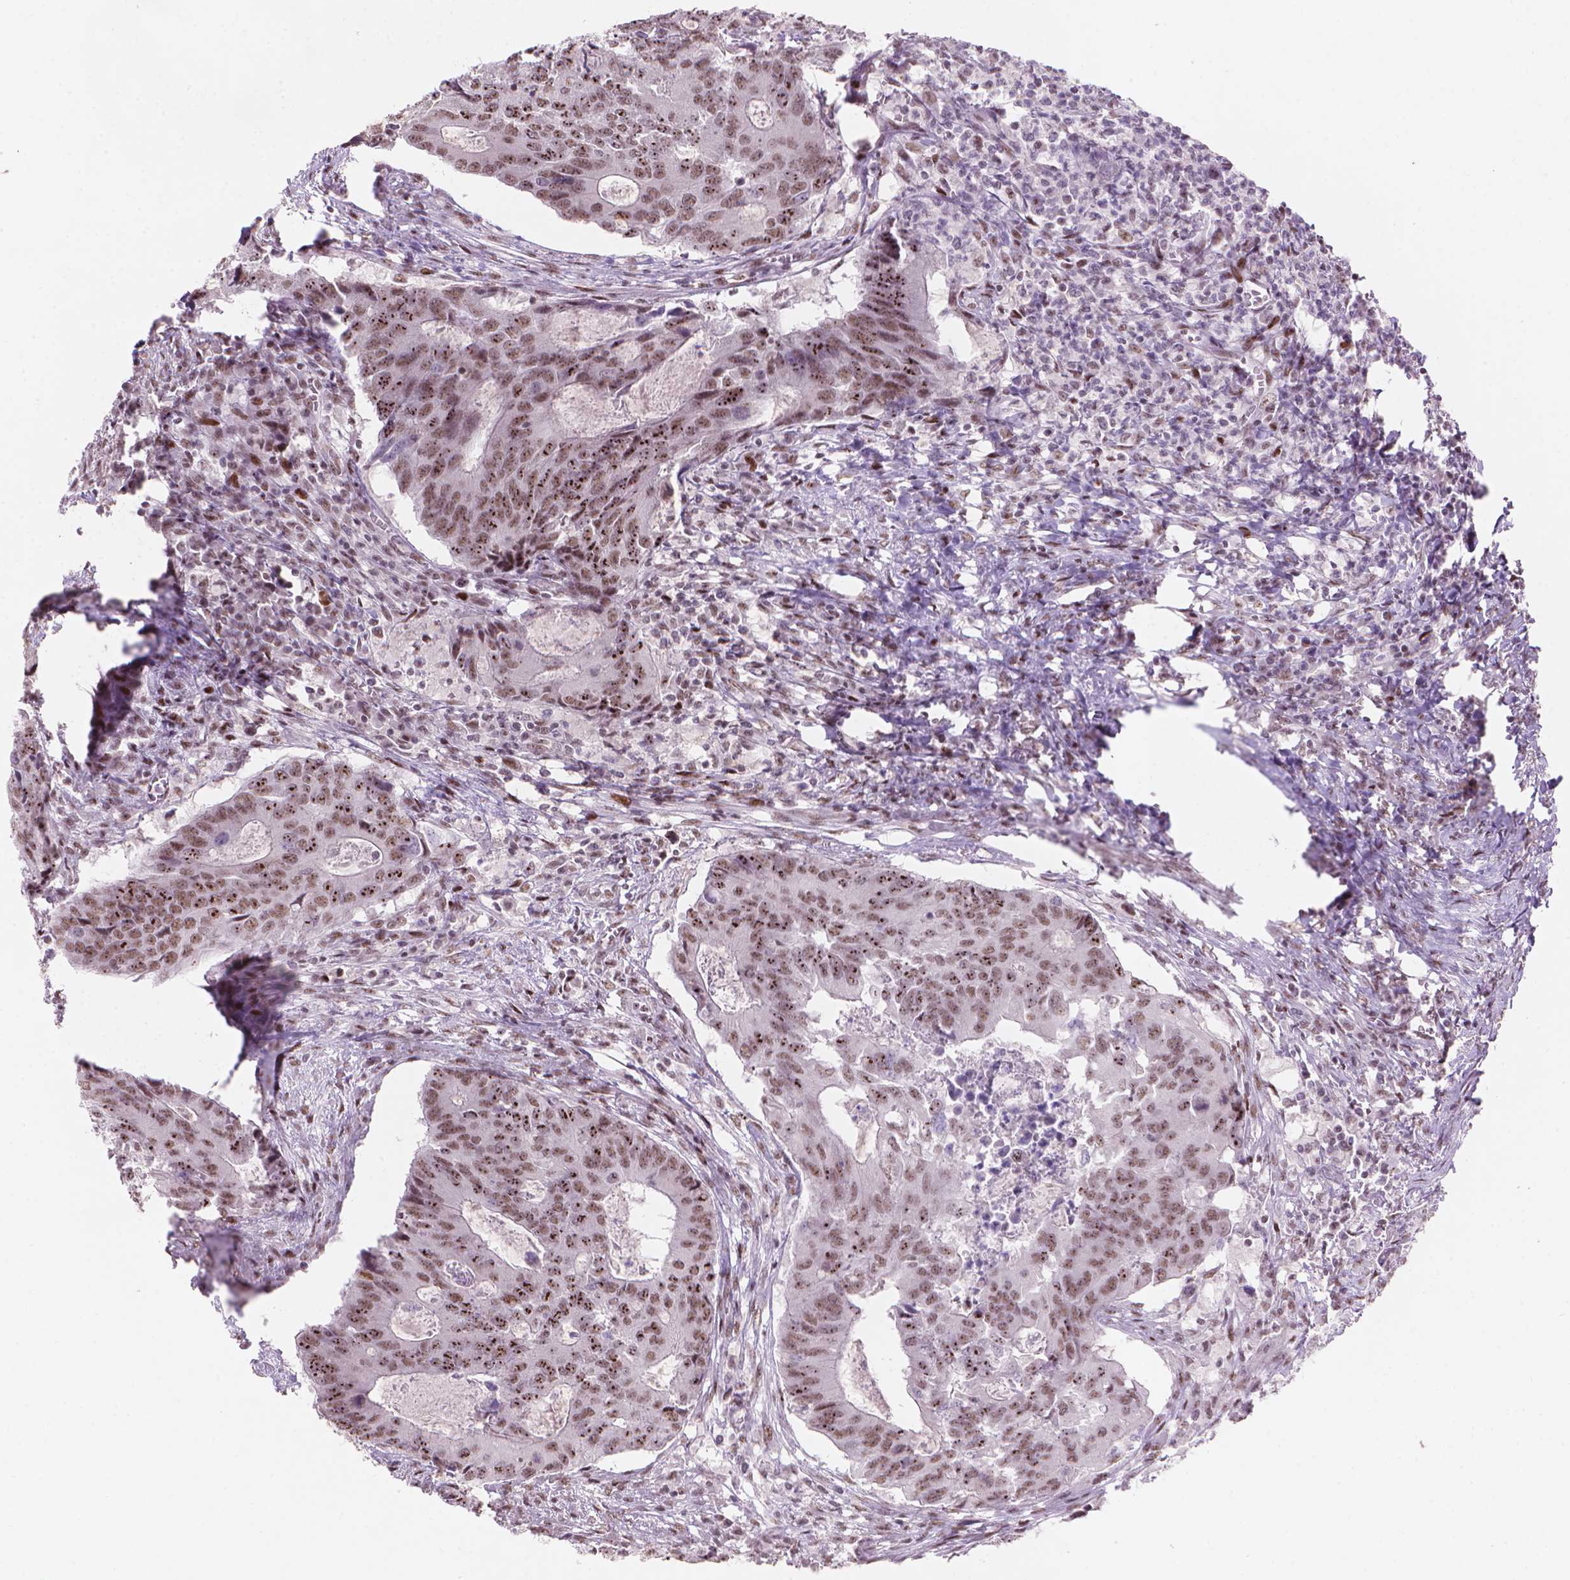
{"staining": {"intensity": "moderate", "quantity": ">75%", "location": "nuclear"}, "tissue": "colorectal cancer", "cell_type": "Tumor cells", "image_type": "cancer", "snomed": [{"axis": "morphology", "description": "Adenocarcinoma, NOS"}, {"axis": "topography", "description": "Colon"}], "caption": "An immunohistochemistry (IHC) micrograph of tumor tissue is shown. Protein staining in brown highlights moderate nuclear positivity in colorectal cancer within tumor cells. (DAB IHC with brightfield microscopy, high magnification).", "gene": "HES7", "patient": {"sex": "male", "age": 67}}